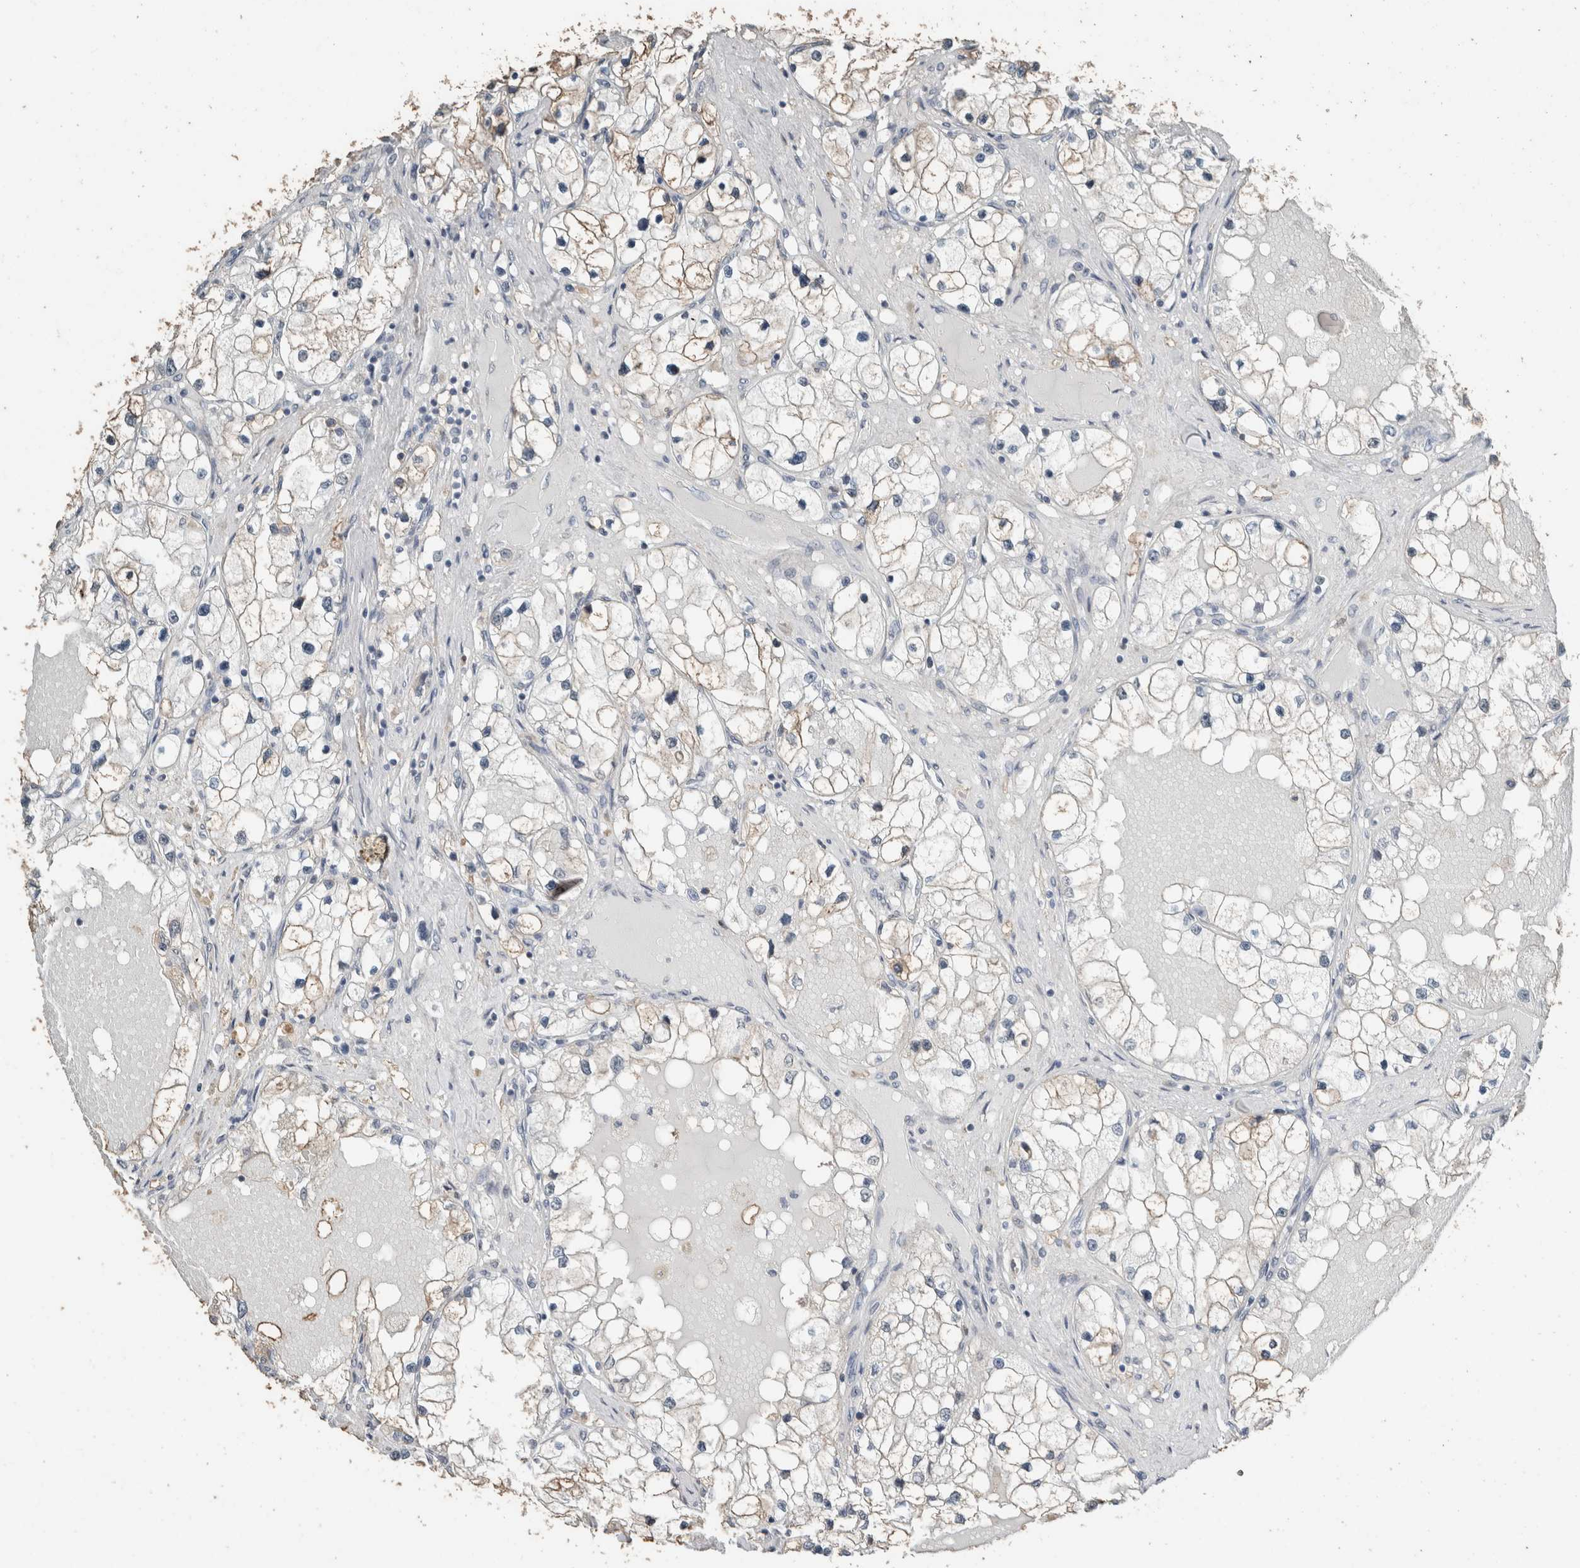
{"staining": {"intensity": "weak", "quantity": "25%-75%", "location": "cytoplasmic/membranous"}, "tissue": "renal cancer", "cell_type": "Tumor cells", "image_type": "cancer", "snomed": [{"axis": "morphology", "description": "Adenocarcinoma, NOS"}, {"axis": "topography", "description": "Kidney"}], "caption": "High-power microscopy captured an immunohistochemistry micrograph of adenocarcinoma (renal), revealing weak cytoplasmic/membranous expression in approximately 25%-75% of tumor cells.", "gene": "ACVR2B", "patient": {"sex": "male", "age": 68}}